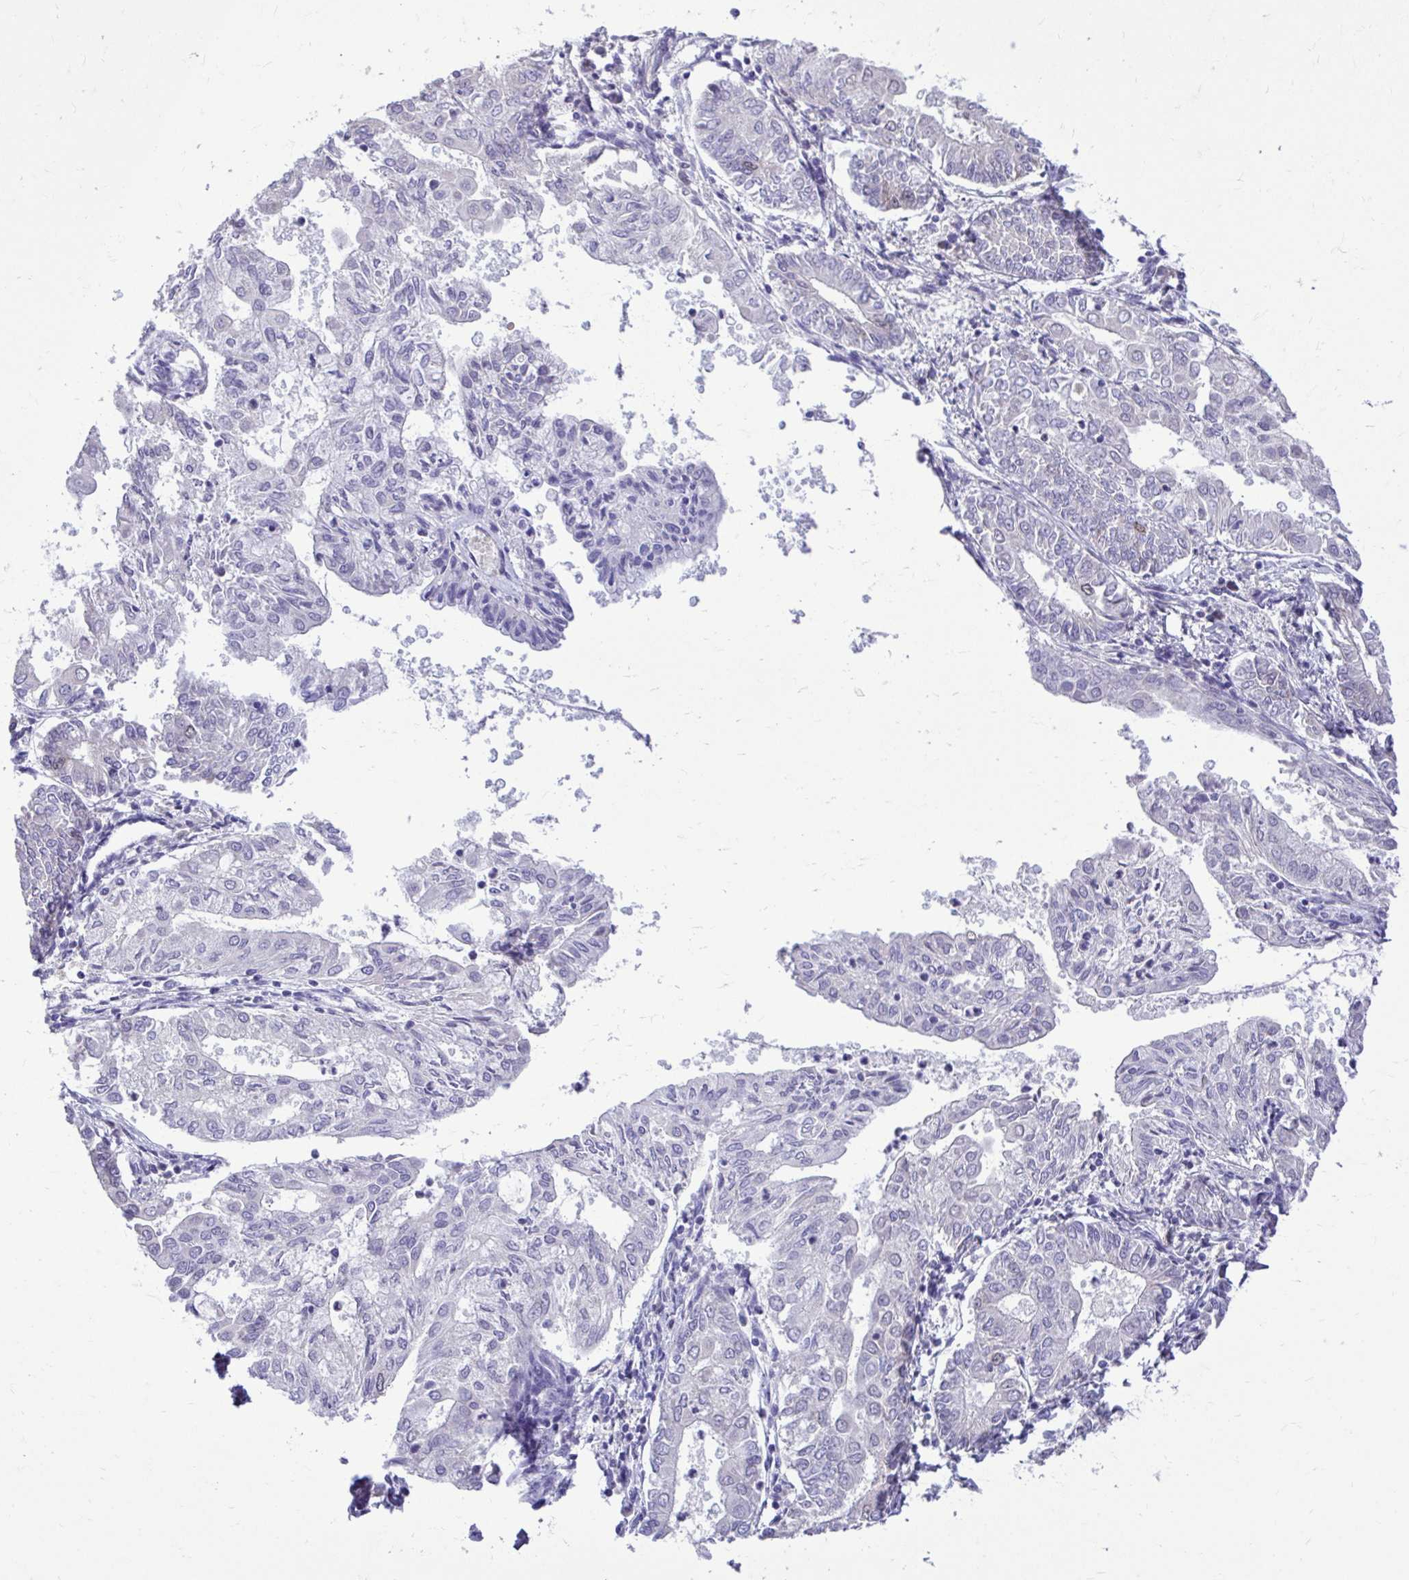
{"staining": {"intensity": "negative", "quantity": "none", "location": "none"}, "tissue": "endometrial cancer", "cell_type": "Tumor cells", "image_type": "cancer", "snomed": [{"axis": "morphology", "description": "Adenocarcinoma, NOS"}, {"axis": "topography", "description": "Endometrium"}], "caption": "High power microscopy histopathology image of an IHC photomicrograph of endometrial cancer (adenocarcinoma), revealing no significant expression in tumor cells. (DAB (3,3'-diaminobenzidine) immunohistochemistry (IHC) with hematoxylin counter stain).", "gene": "CDC20", "patient": {"sex": "female", "age": 68}}